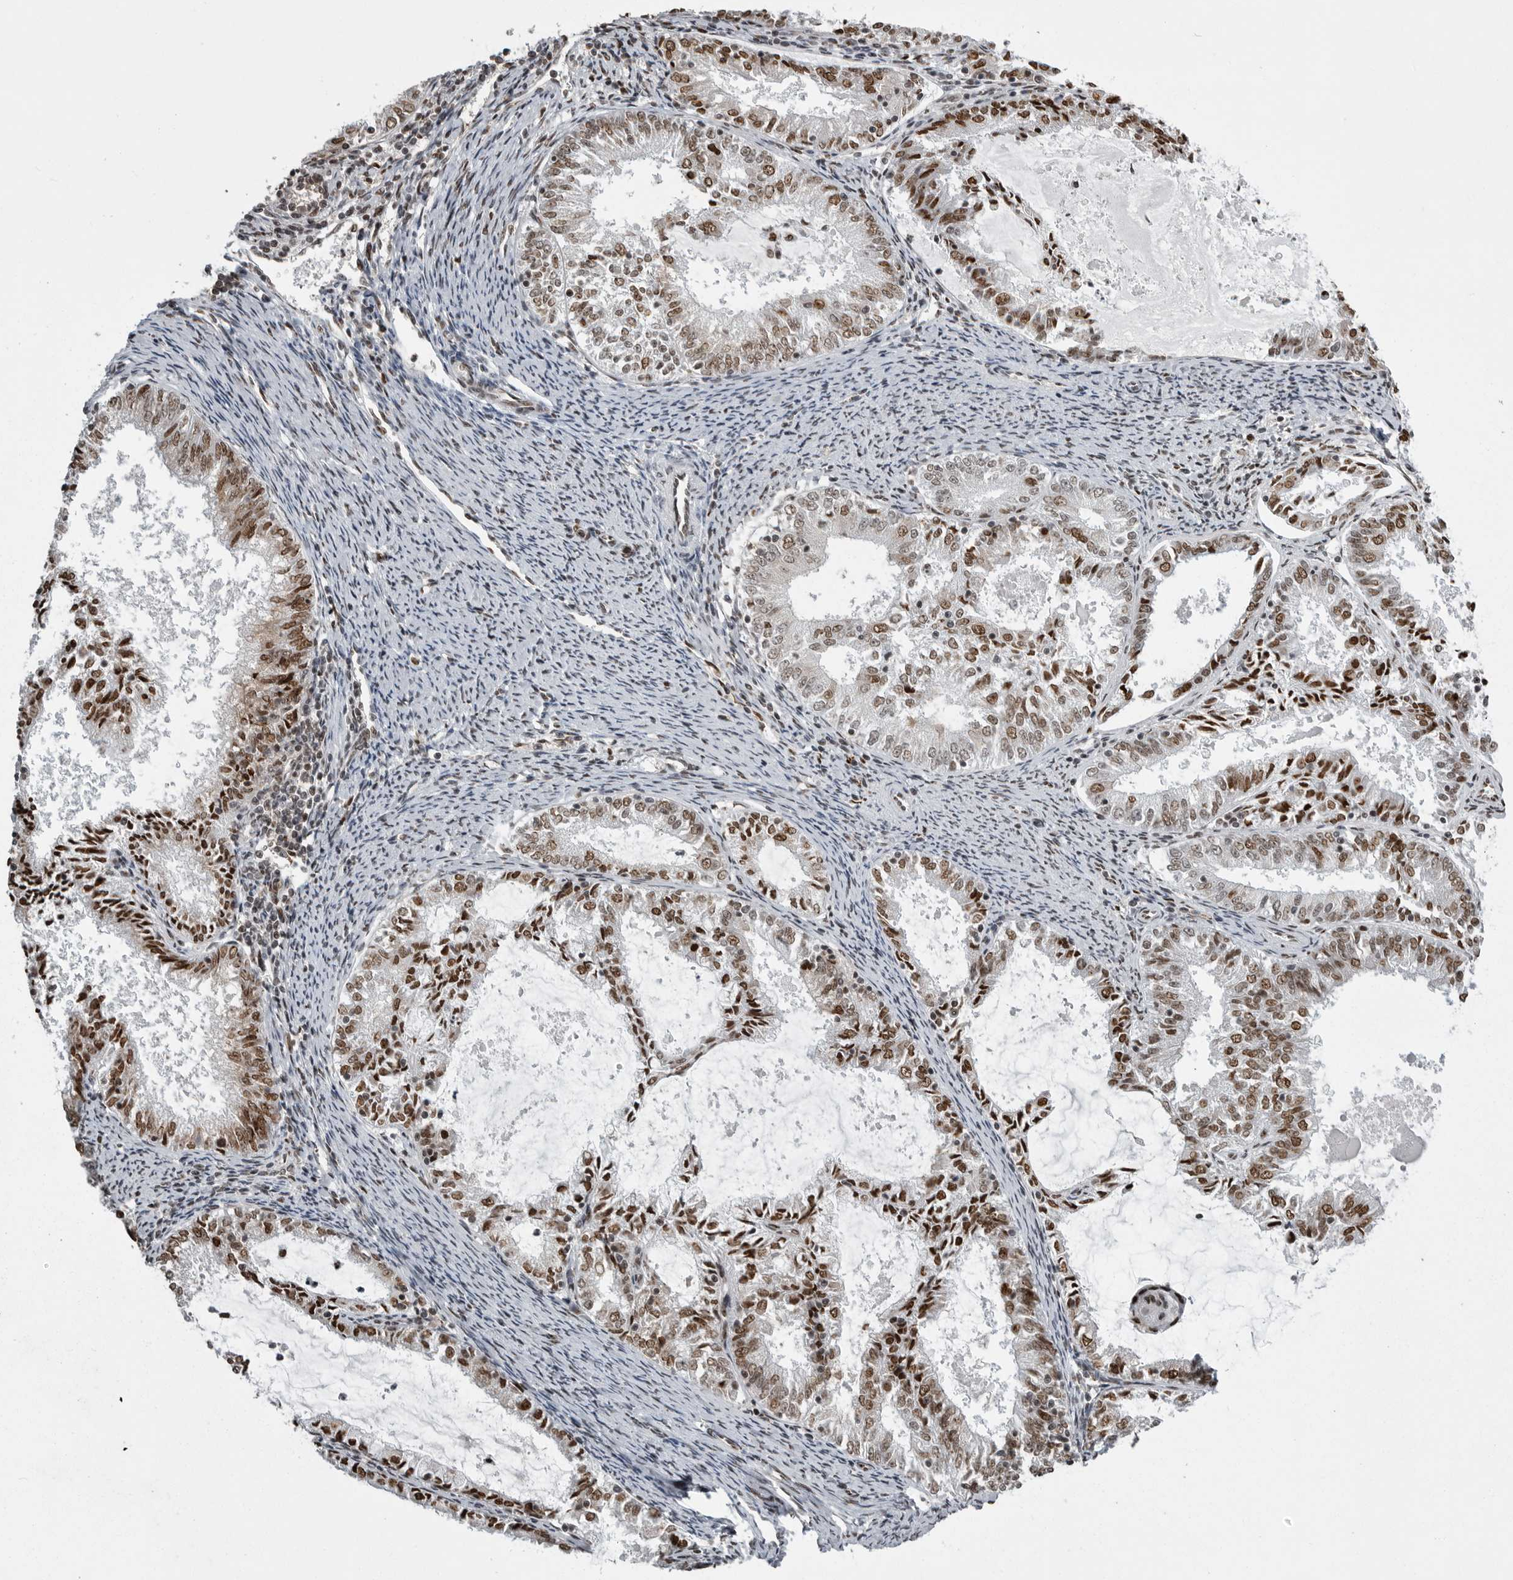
{"staining": {"intensity": "strong", "quantity": ">75%", "location": "nuclear"}, "tissue": "endometrial cancer", "cell_type": "Tumor cells", "image_type": "cancer", "snomed": [{"axis": "morphology", "description": "Adenocarcinoma, NOS"}, {"axis": "topography", "description": "Endometrium"}], "caption": "Immunohistochemistry (IHC) micrograph of neoplastic tissue: human endometrial adenocarcinoma stained using immunohistochemistry (IHC) reveals high levels of strong protein expression localized specifically in the nuclear of tumor cells, appearing as a nuclear brown color.", "gene": "YAF2", "patient": {"sex": "female", "age": 57}}